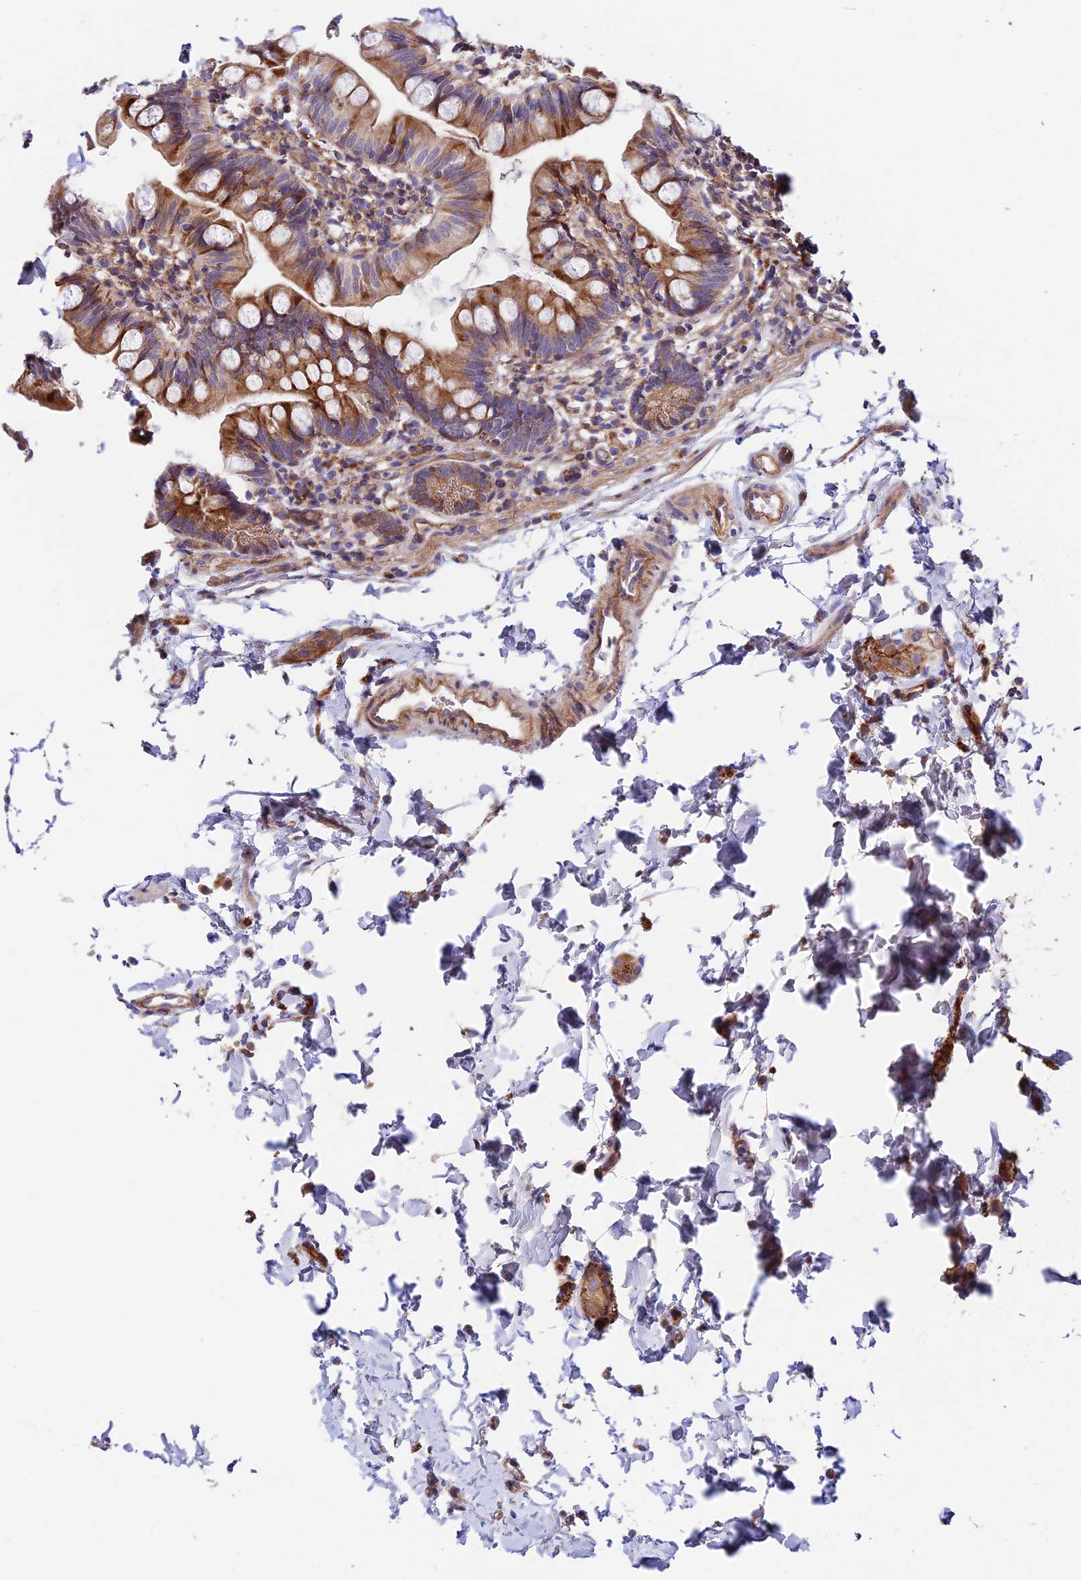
{"staining": {"intensity": "moderate", "quantity": ">75%", "location": "cytoplasmic/membranous"}, "tissue": "small intestine", "cell_type": "Glandular cells", "image_type": "normal", "snomed": [{"axis": "morphology", "description": "Normal tissue, NOS"}, {"axis": "topography", "description": "Small intestine"}], "caption": "Immunohistochemical staining of benign small intestine reveals moderate cytoplasmic/membranous protein positivity in approximately >75% of glandular cells.", "gene": "VPS13C", "patient": {"sex": "male", "age": 7}}